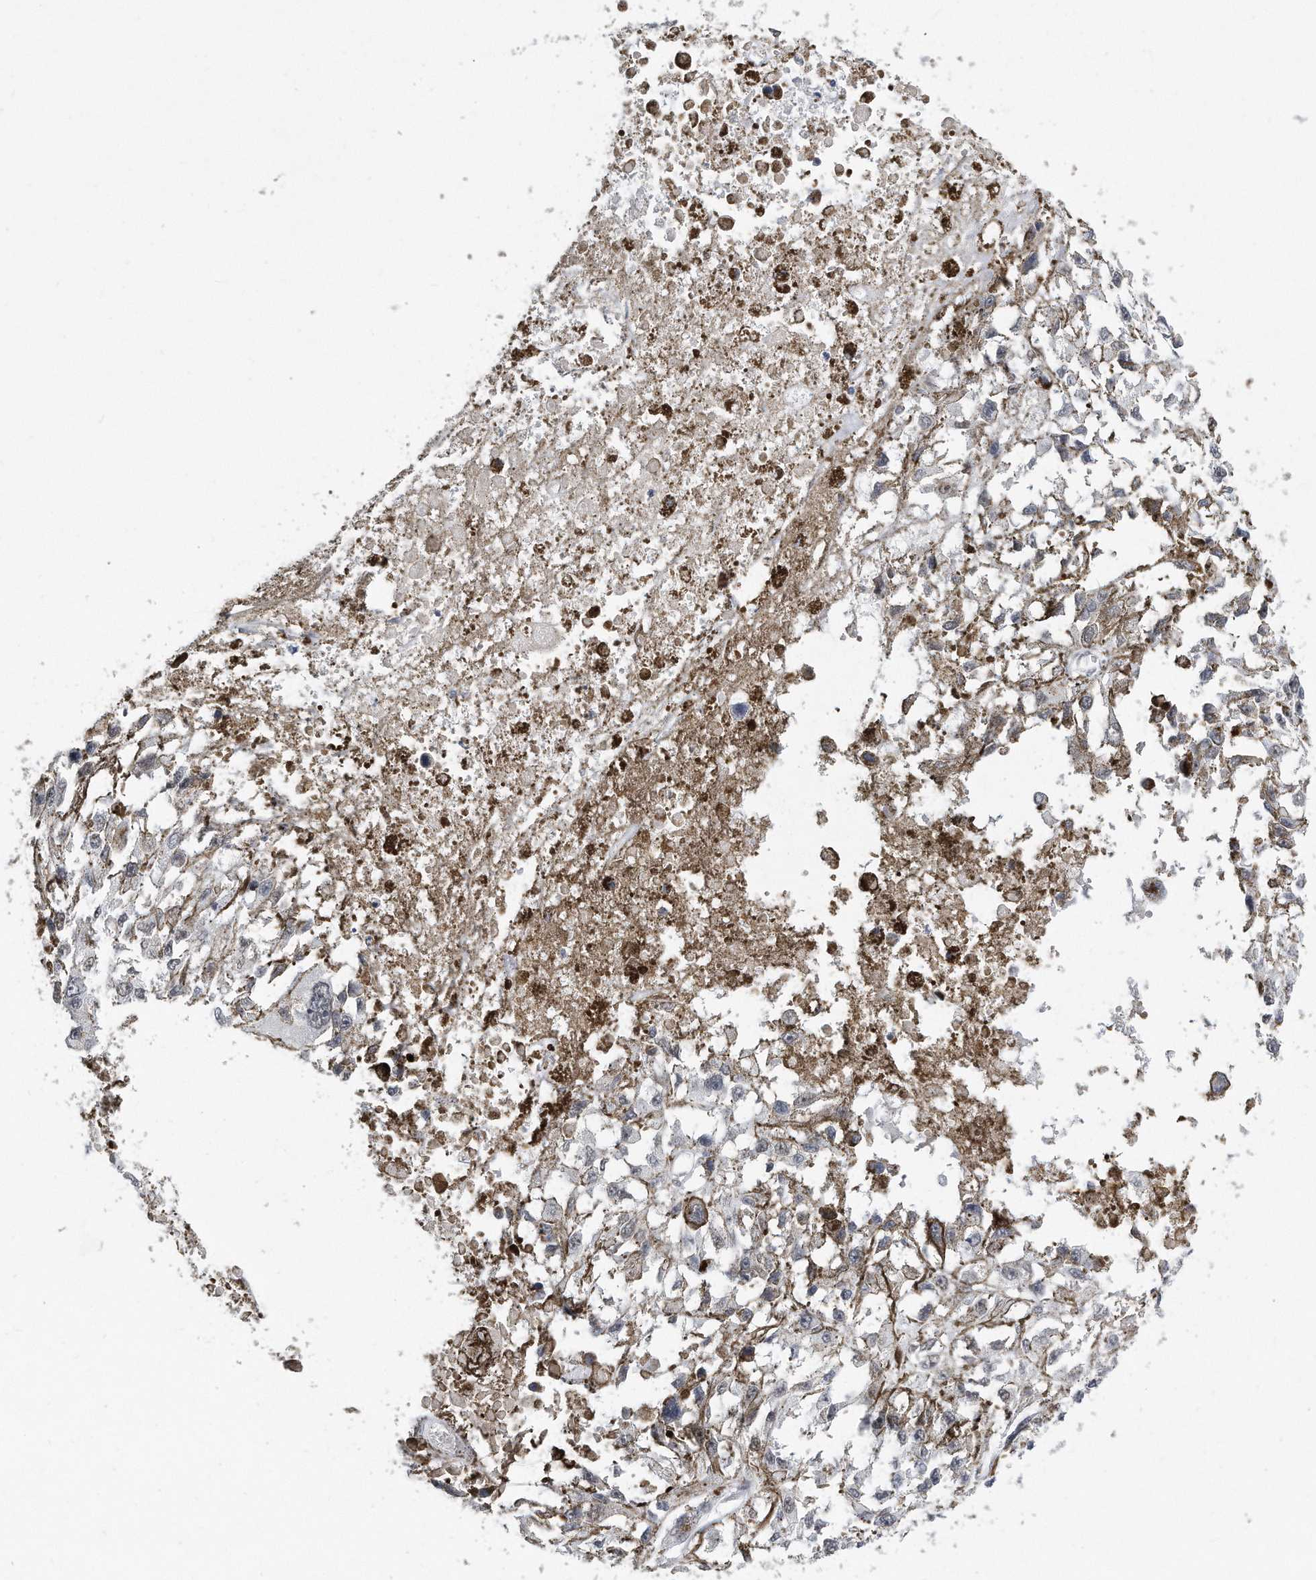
{"staining": {"intensity": "negative", "quantity": "none", "location": "none"}, "tissue": "melanoma", "cell_type": "Tumor cells", "image_type": "cancer", "snomed": [{"axis": "morphology", "description": "Malignant melanoma, Metastatic site"}, {"axis": "topography", "description": "Lymph node"}], "caption": "Immunohistochemistry (IHC) micrograph of neoplastic tissue: malignant melanoma (metastatic site) stained with DAB demonstrates no significant protein positivity in tumor cells.", "gene": "CTBP2", "patient": {"sex": "male", "age": 59}}